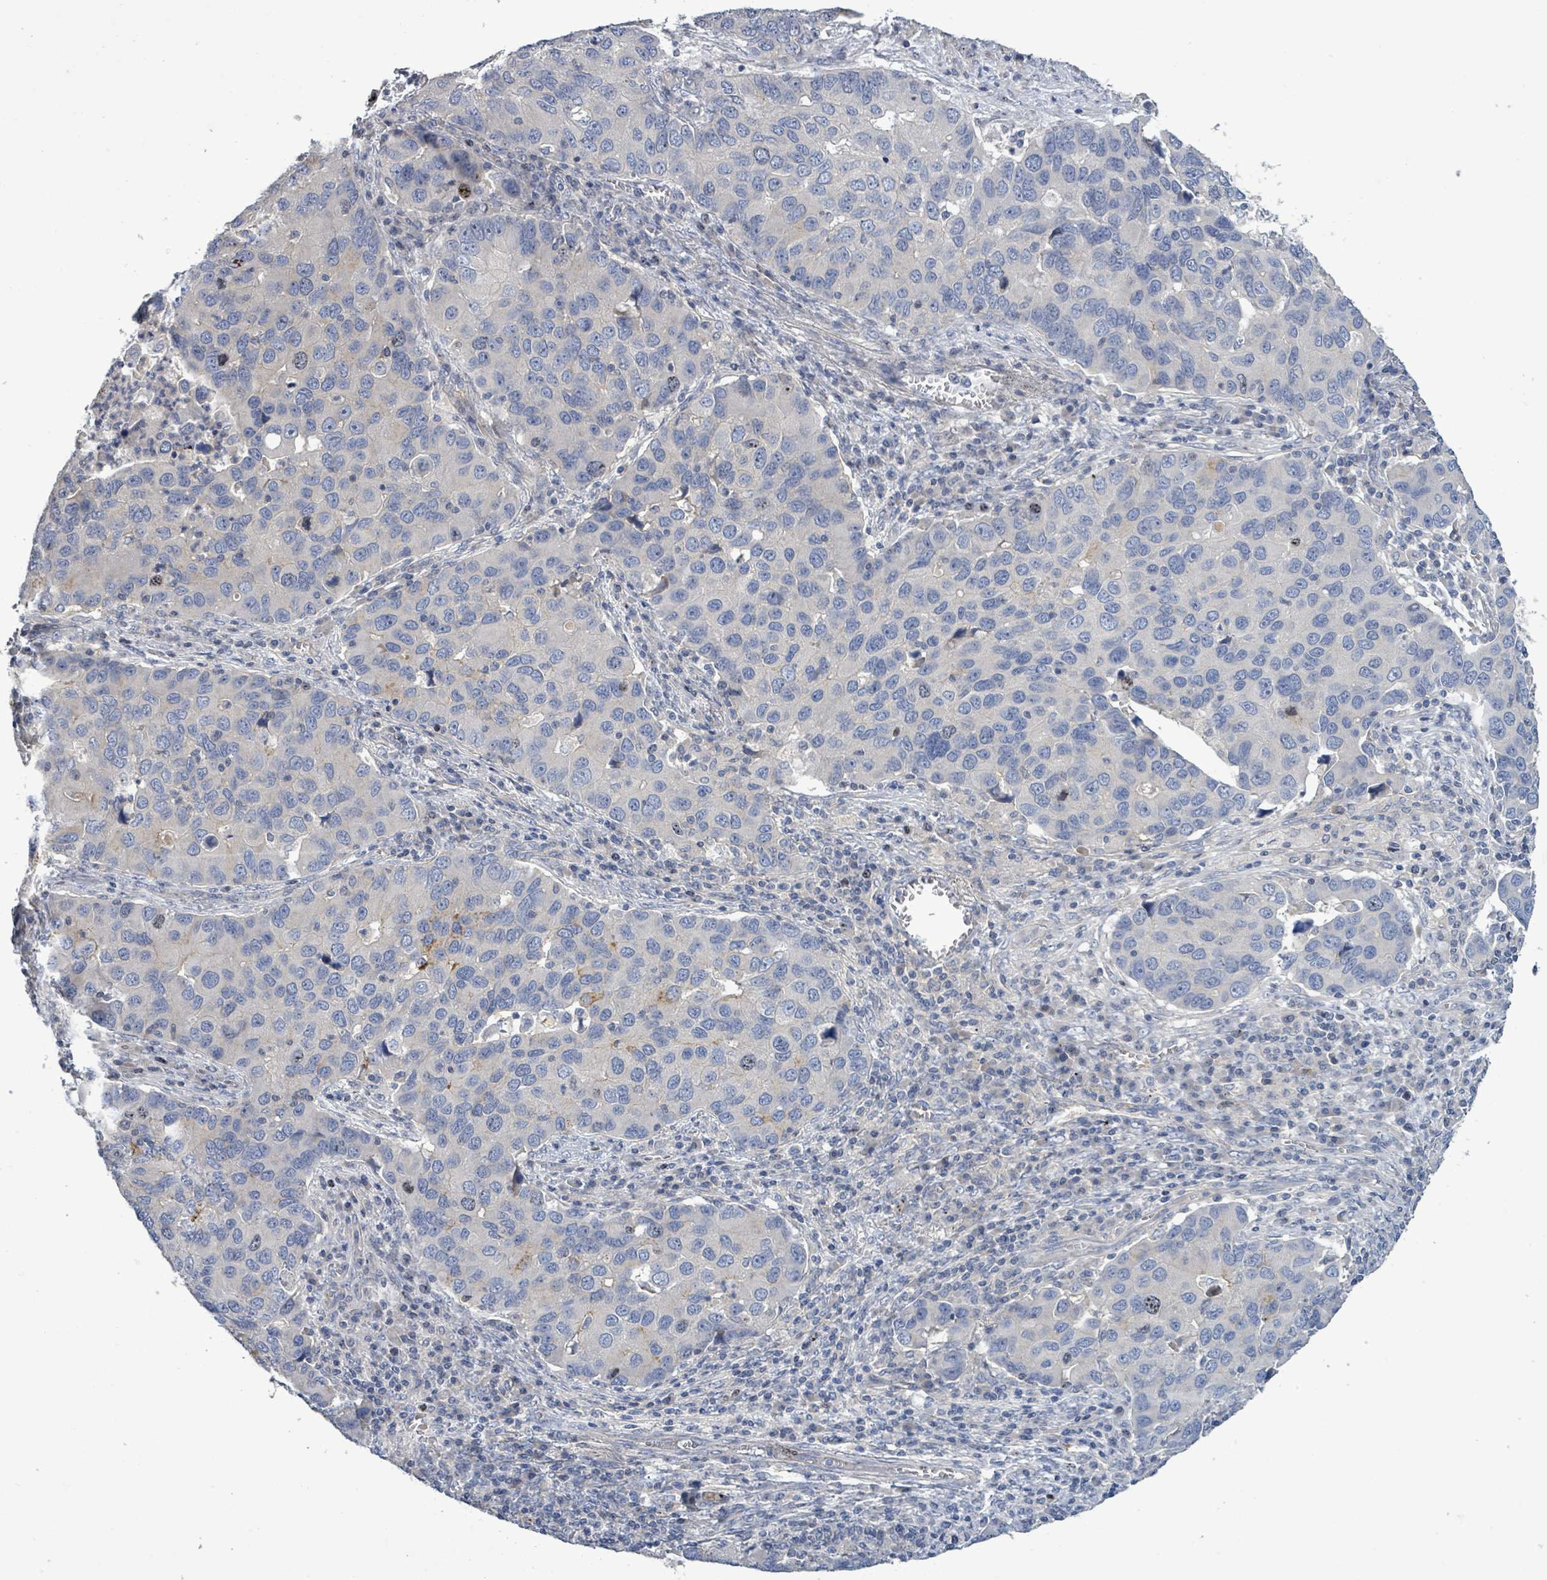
{"staining": {"intensity": "negative", "quantity": "none", "location": "none"}, "tissue": "lung cancer", "cell_type": "Tumor cells", "image_type": "cancer", "snomed": [{"axis": "morphology", "description": "Aneuploidy"}, {"axis": "morphology", "description": "Adenocarcinoma, NOS"}, {"axis": "topography", "description": "Lymph node"}, {"axis": "topography", "description": "Lung"}], "caption": "Immunohistochemistry (IHC) photomicrograph of human lung adenocarcinoma stained for a protein (brown), which shows no expression in tumor cells.", "gene": "KRAS", "patient": {"sex": "female", "age": 74}}